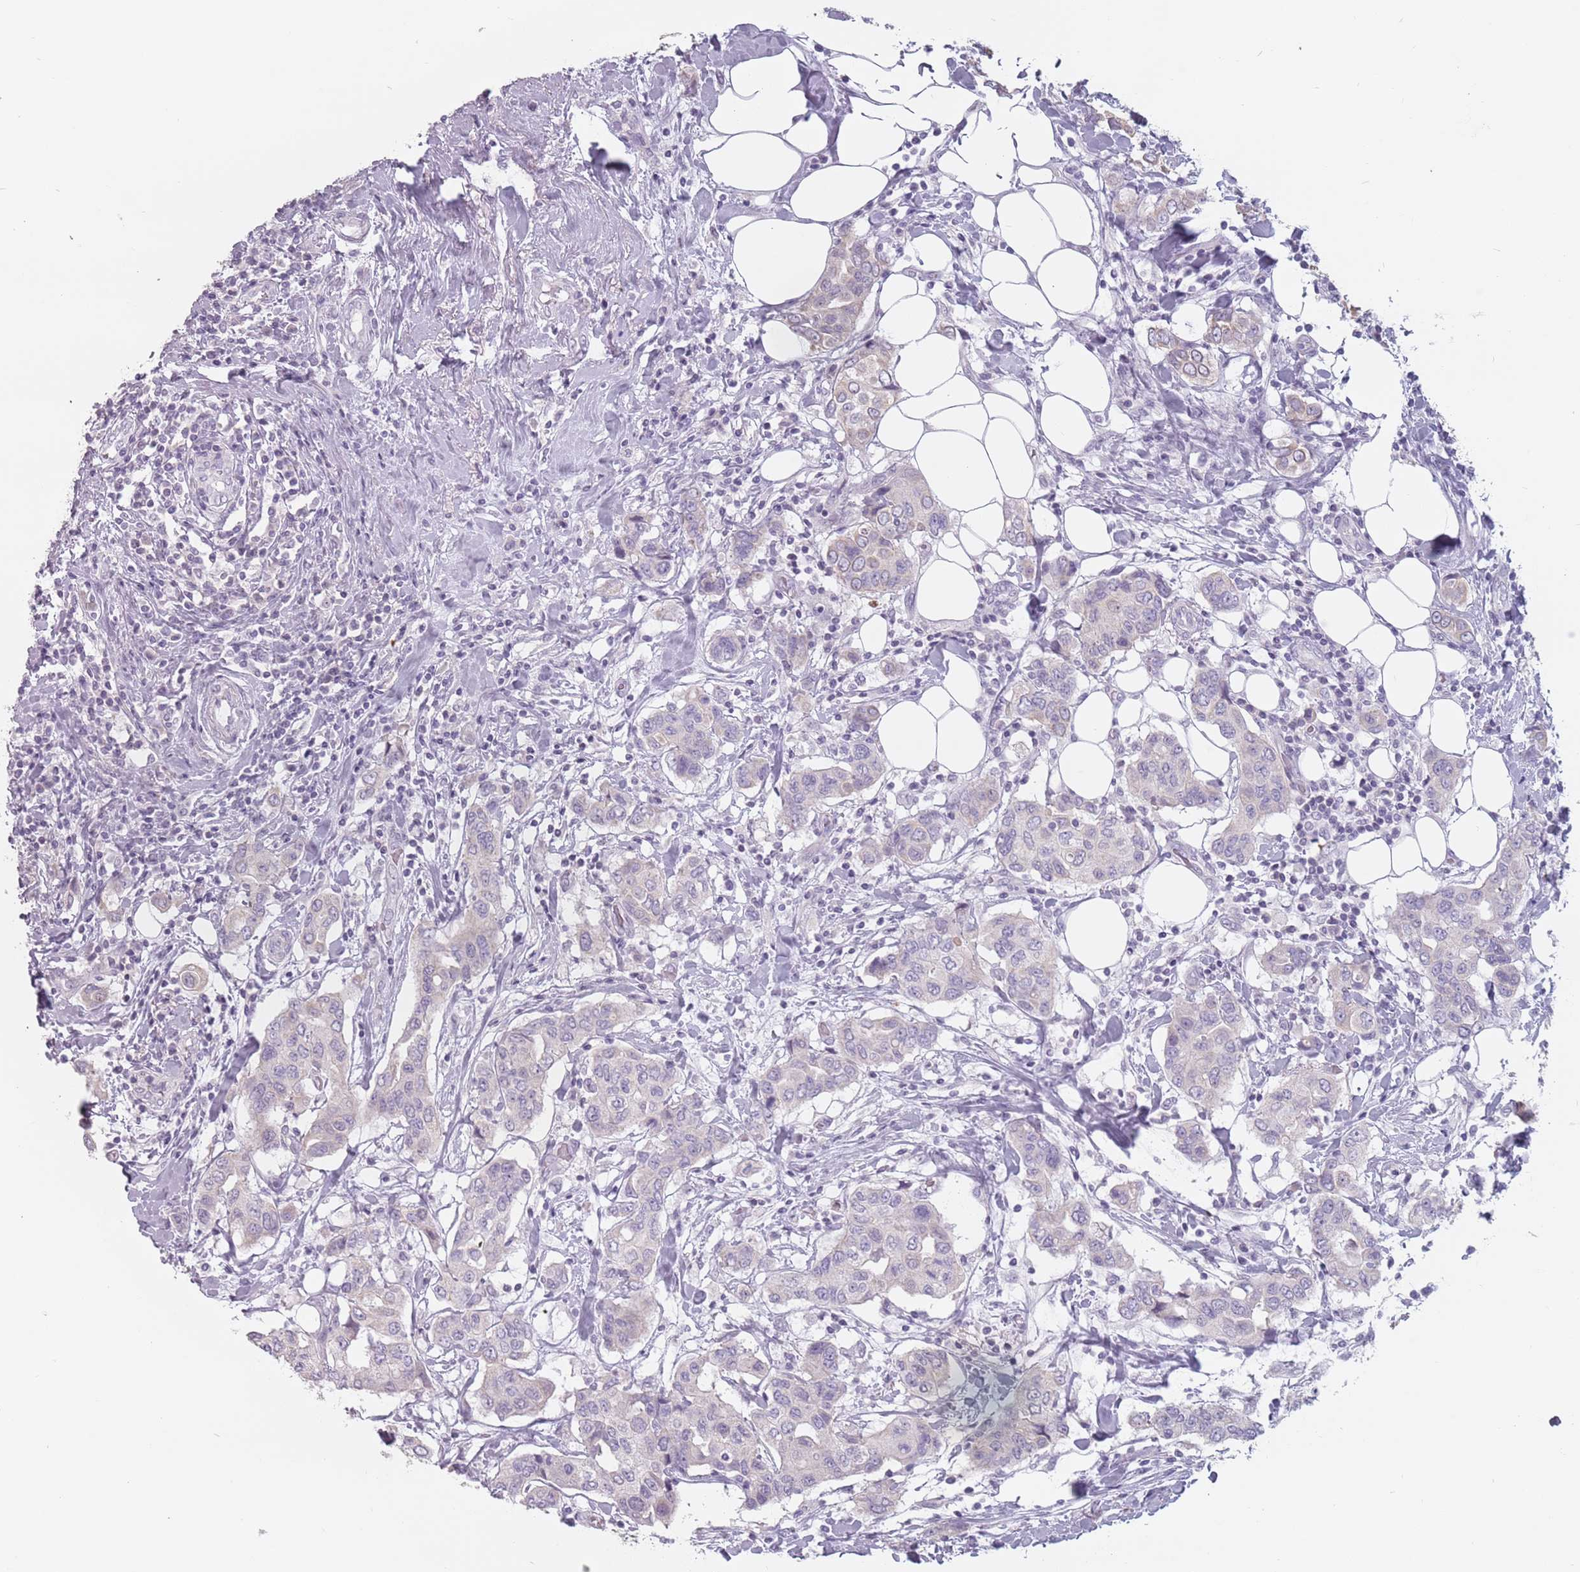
{"staining": {"intensity": "negative", "quantity": "none", "location": "none"}, "tissue": "breast cancer", "cell_type": "Tumor cells", "image_type": "cancer", "snomed": [{"axis": "morphology", "description": "Lobular carcinoma"}, {"axis": "topography", "description": "Breast"}], "caption": "An image of human lobular carcinoma (breast) is negative for staining in tumor cells.", "gene": "CEP19", "patient": {"sex": "female", "age": 51}}